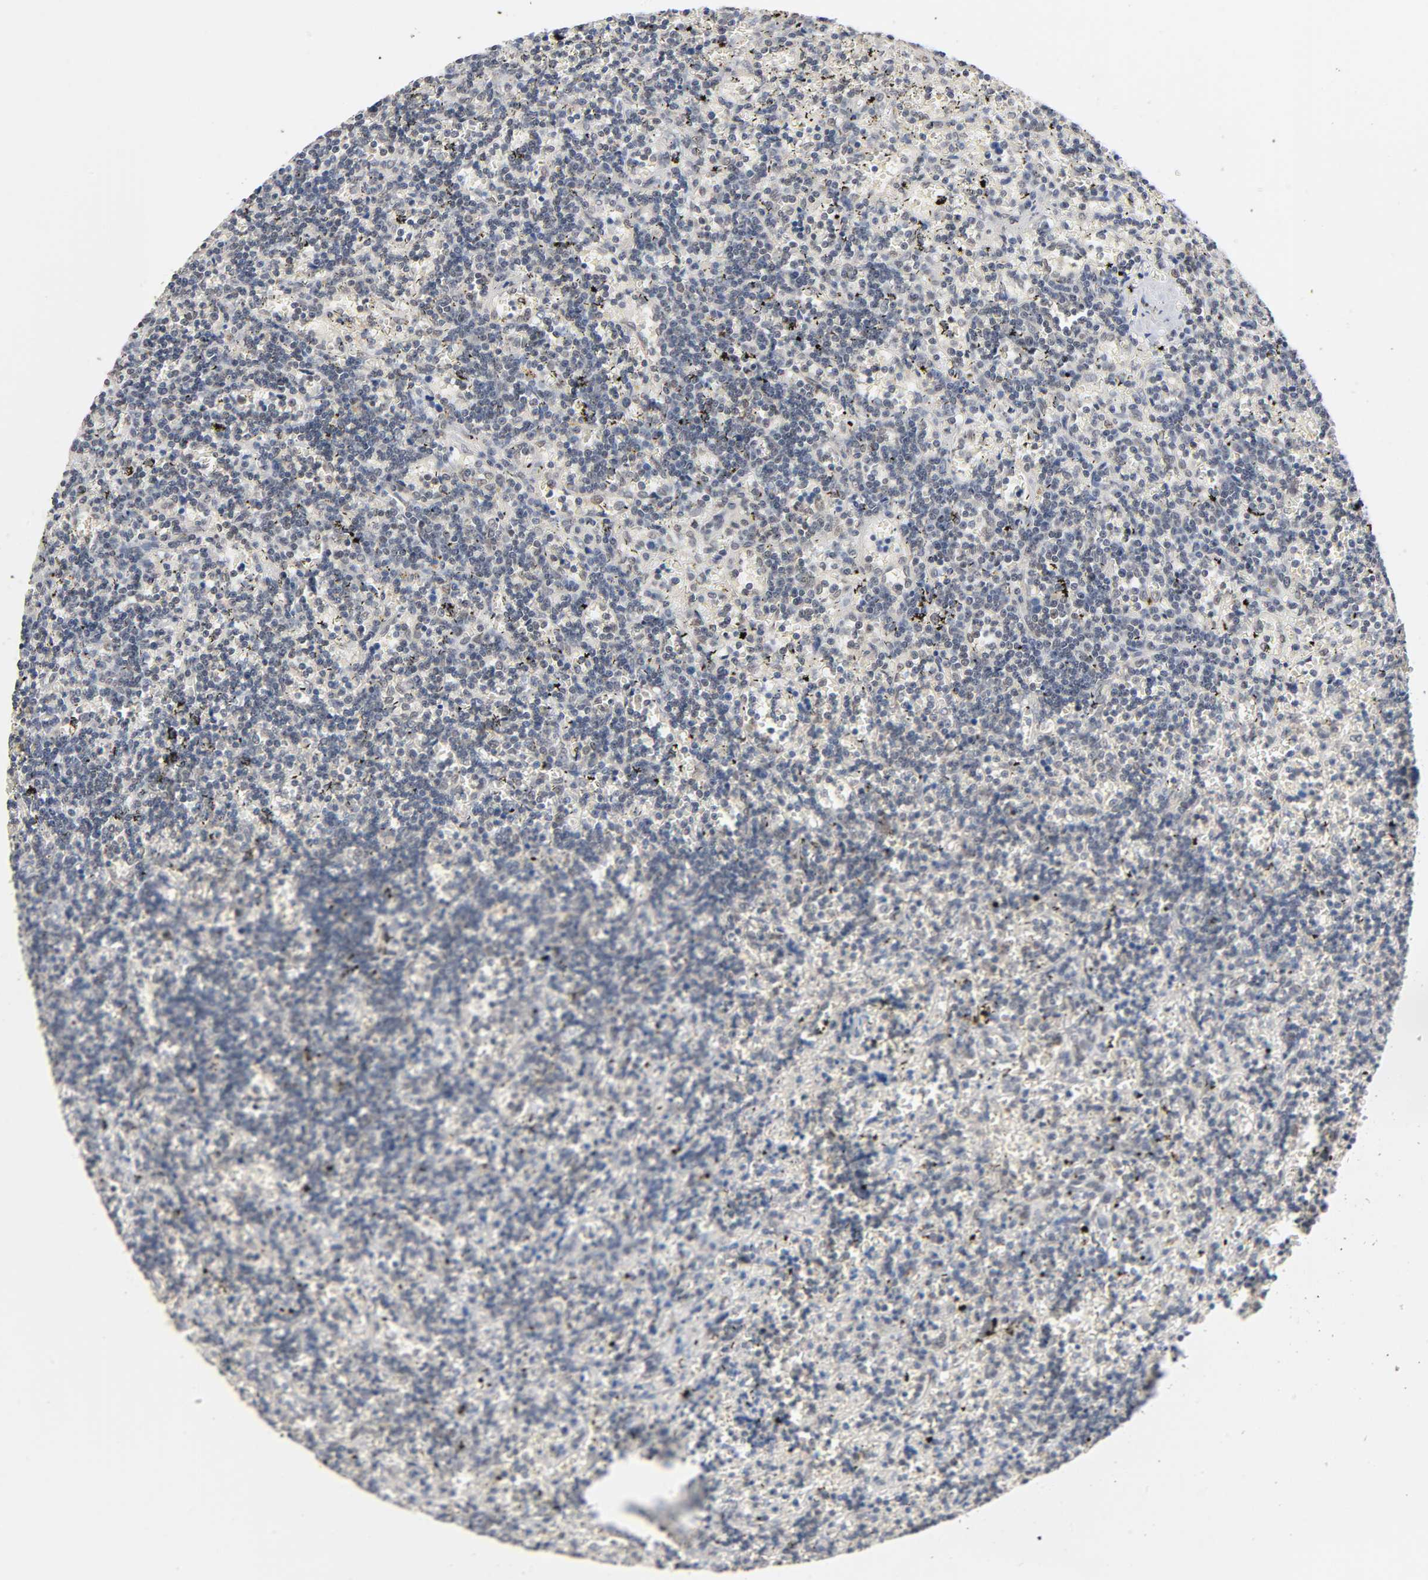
{"staining": {"intensity": "negative", "quantity": "none", "location": "none"}, "tissue": "lymphoma", "cell_type": "Tumor cells", "image_type": "cancer", "snomed": [{"axis": "morphology", "description": "Malignant lymphoma, non-Hodgkin's type, Low grade"}, {"axis": "topography", "description": "Spleen"}], "caption": "This is a photomicrograph of immunohistochemistry staining of low-grade malignant lymphoma, non-Hodgkin's type, which shows no staining in tumor cells.", "gene": "HTR1E", "patient": {"sex": "male", "age": 60}}